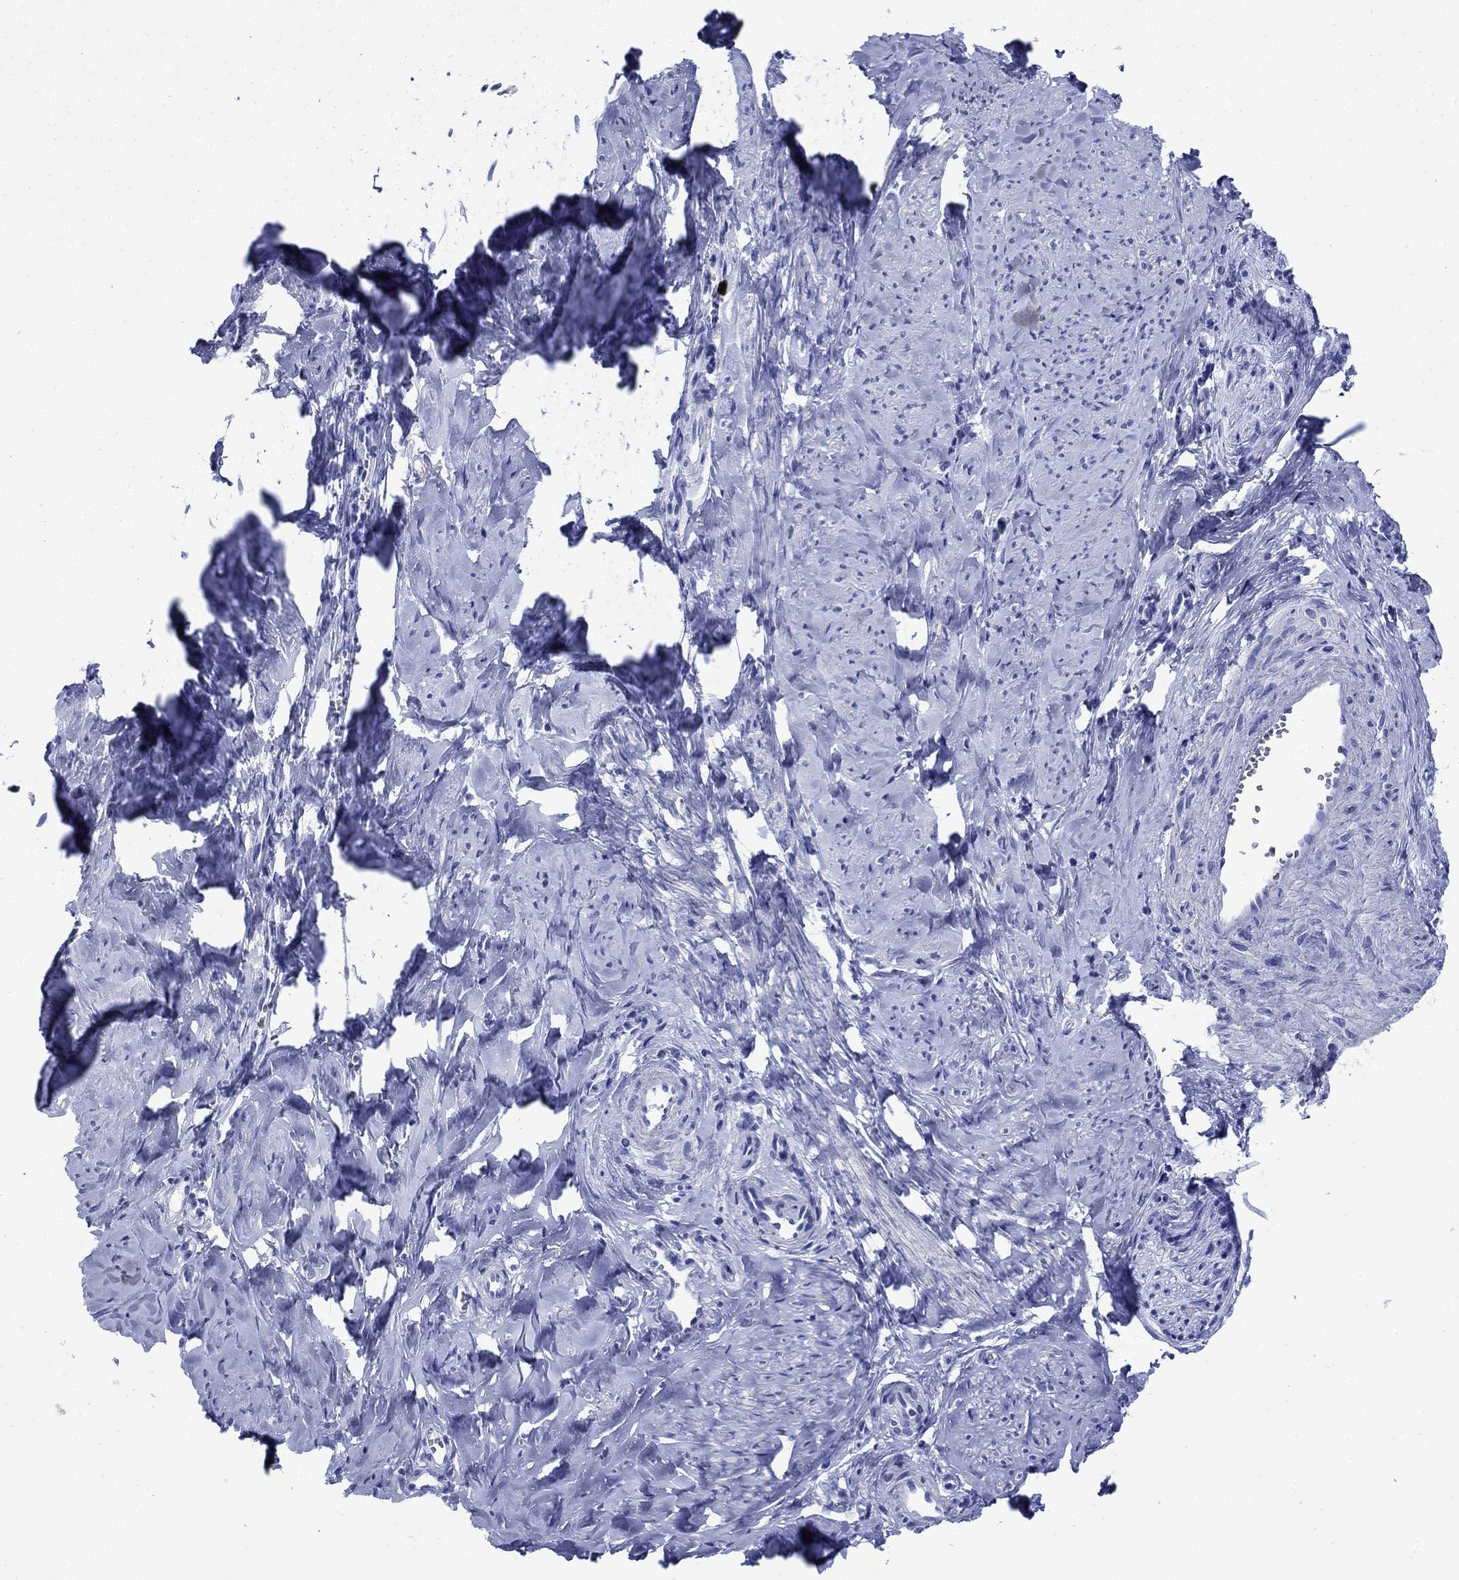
{"staining": {"intensity": "negative", "quantity": "none", "location": "none"}, "tissue": "smooth muscle", "cell_type": "Smooth muscle cells", "image_type": "normal", "snomed": [{"axis": "morphology", "description": "Normal tissue, NOS"}, {"axis": "topography", "description": "Smooth muscle"}], "caption": "Immunohistochemistry micrograph of unremarkable smooth muscle: smooth muscle stained with DAB demonstrates no significant protein expression in smooth muscle cells.", "gene": "AZU1", "patient": {"sex": "female", "age": 48}}